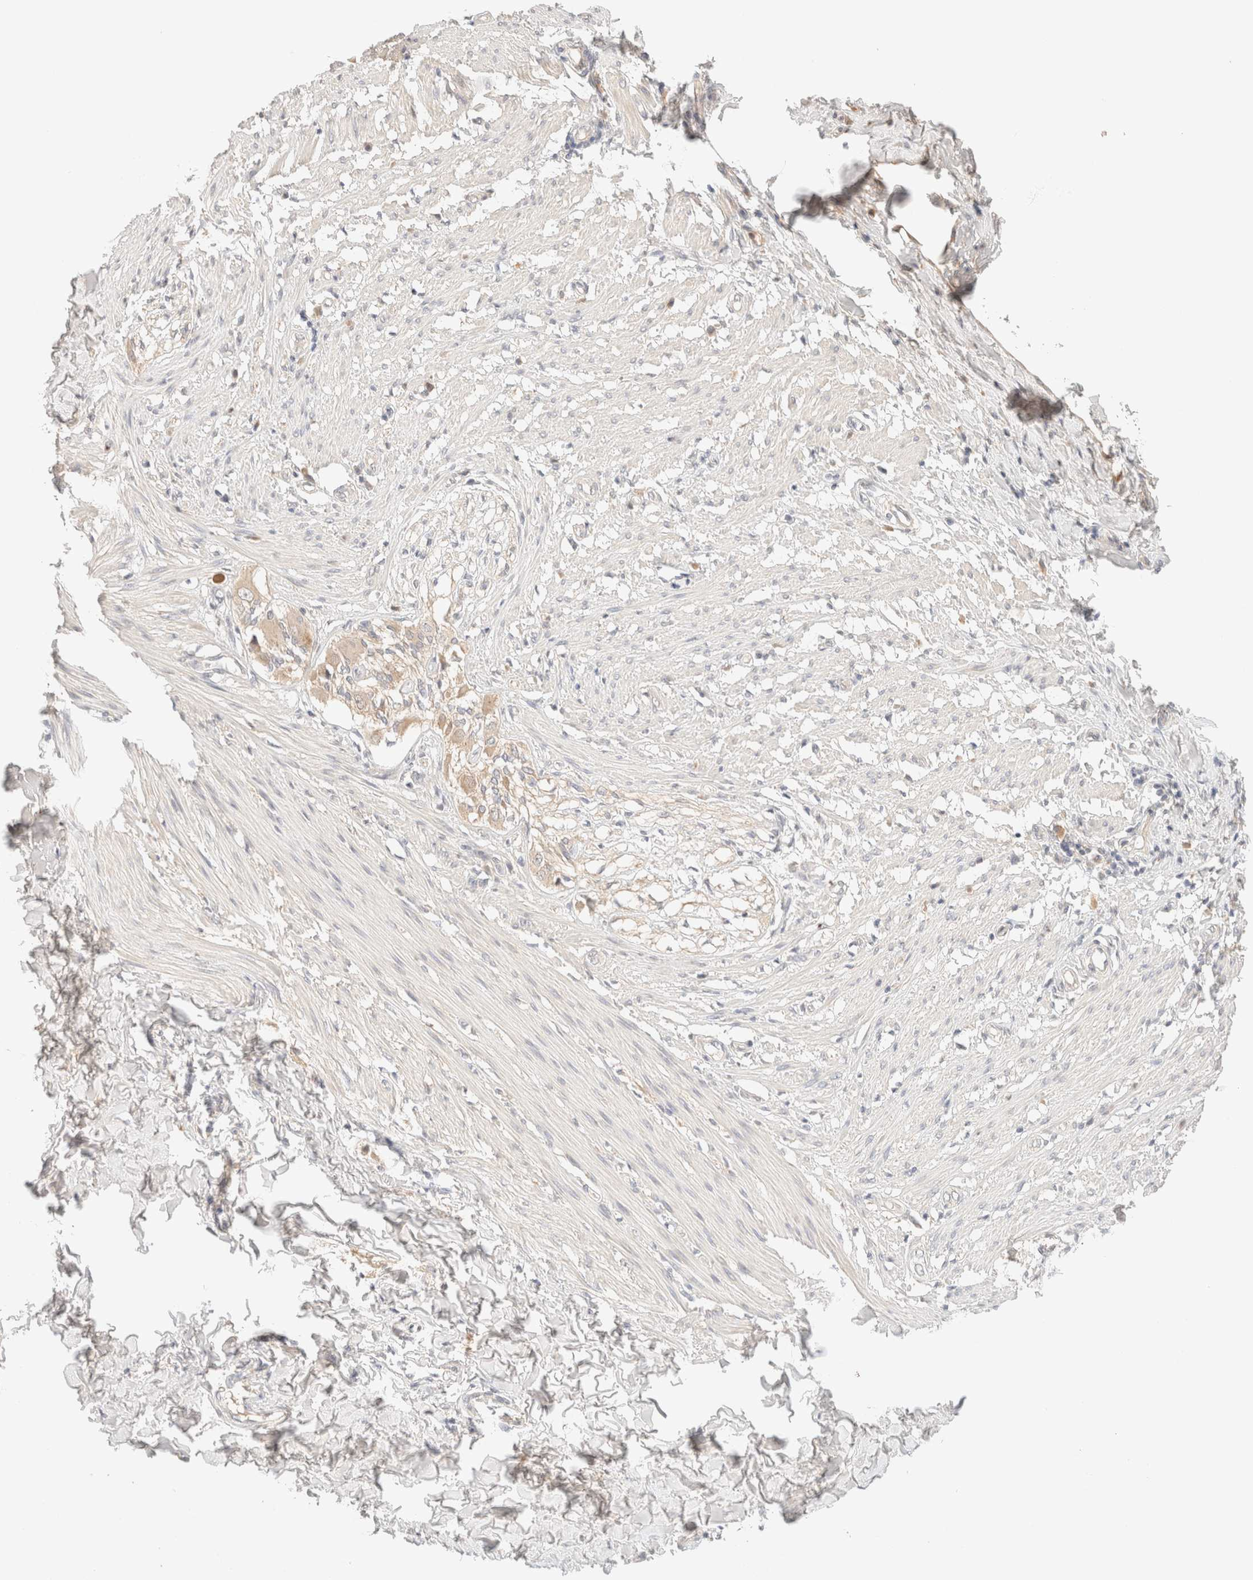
{"staining": {"intensity": "negative", "quantity": "none", "location": "none"}, "tissue": "smooth muscle", "cell_type": "Smooth muscle cells", "image_type": "normal", "snomed": [{"axis": "morphology", "description": "Normal tissue, NOS"}, {"axis": "morphology", "description": "Adenocarcinoma, NOS"}, {"axis": "topography", "description": "Smooth muscle"}, {"axis": "topography", "description": "Colon"}], "caption": "The micrograph shows no staining of smooth muscle cells in benign smooth muscle. The staining is performed using DAB brown chromogen with nuclei counter-stained in using hematoxylin.", "gene": "SARM1", "patient": {"sex": "male", "age": 14}}